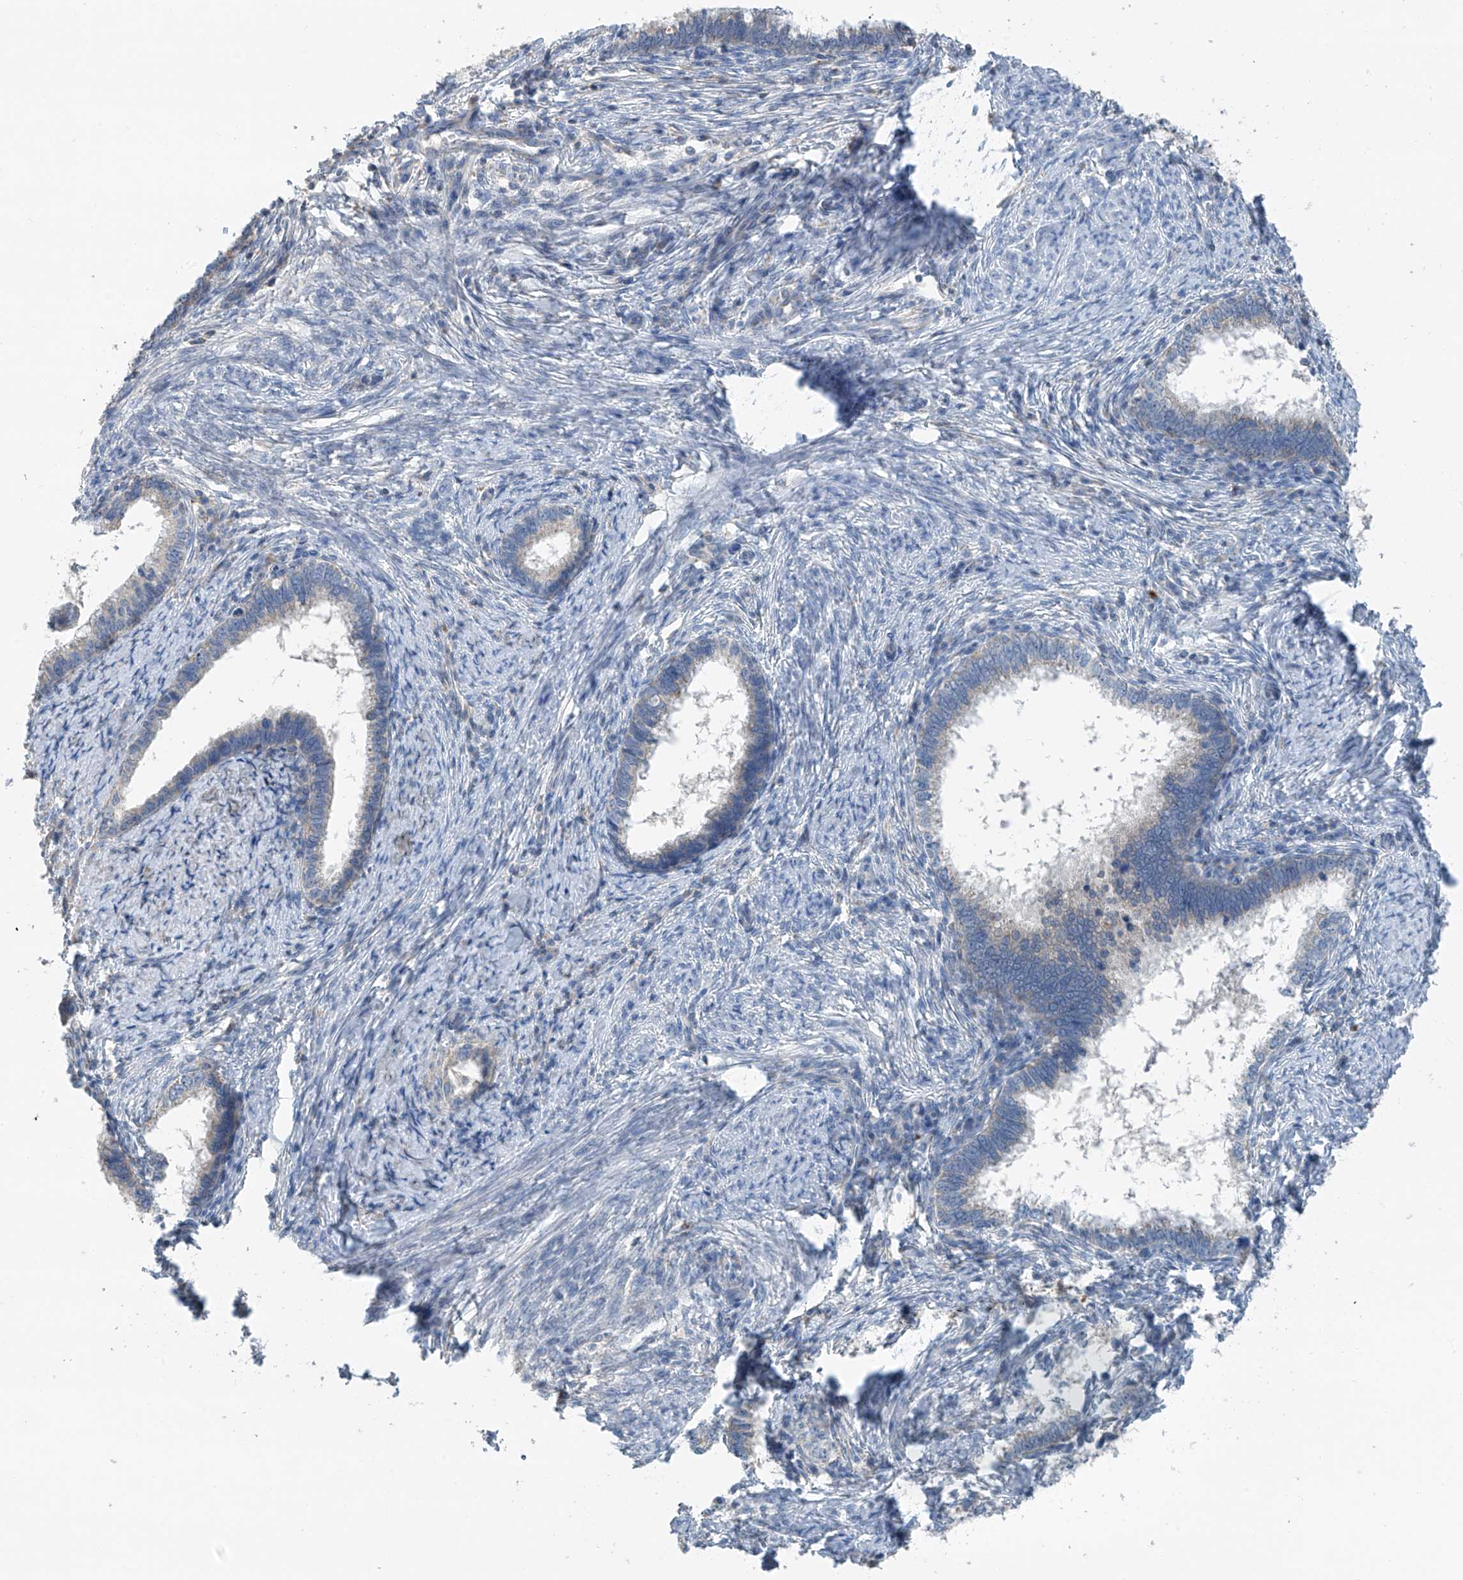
{"staining": {"intensity": "negative", "quantity": "none", "location": "none"}, "tissue": "cervical cancer", "cell_type": "Tumor cells", "image_type": "cancer", "snomed": [{"axis": "morphology", "description": "Adenocarcinoma, NOS"}, {"axis": "topography", "description": "Cervix"}], "caption": "IHC image of neoplastic tissue: human cervical cancer stained with DAB exhibits no significant protein positivity in tumor cells.", "gene": "SYN3", "patient": {"sex": "female", "age": 36}}